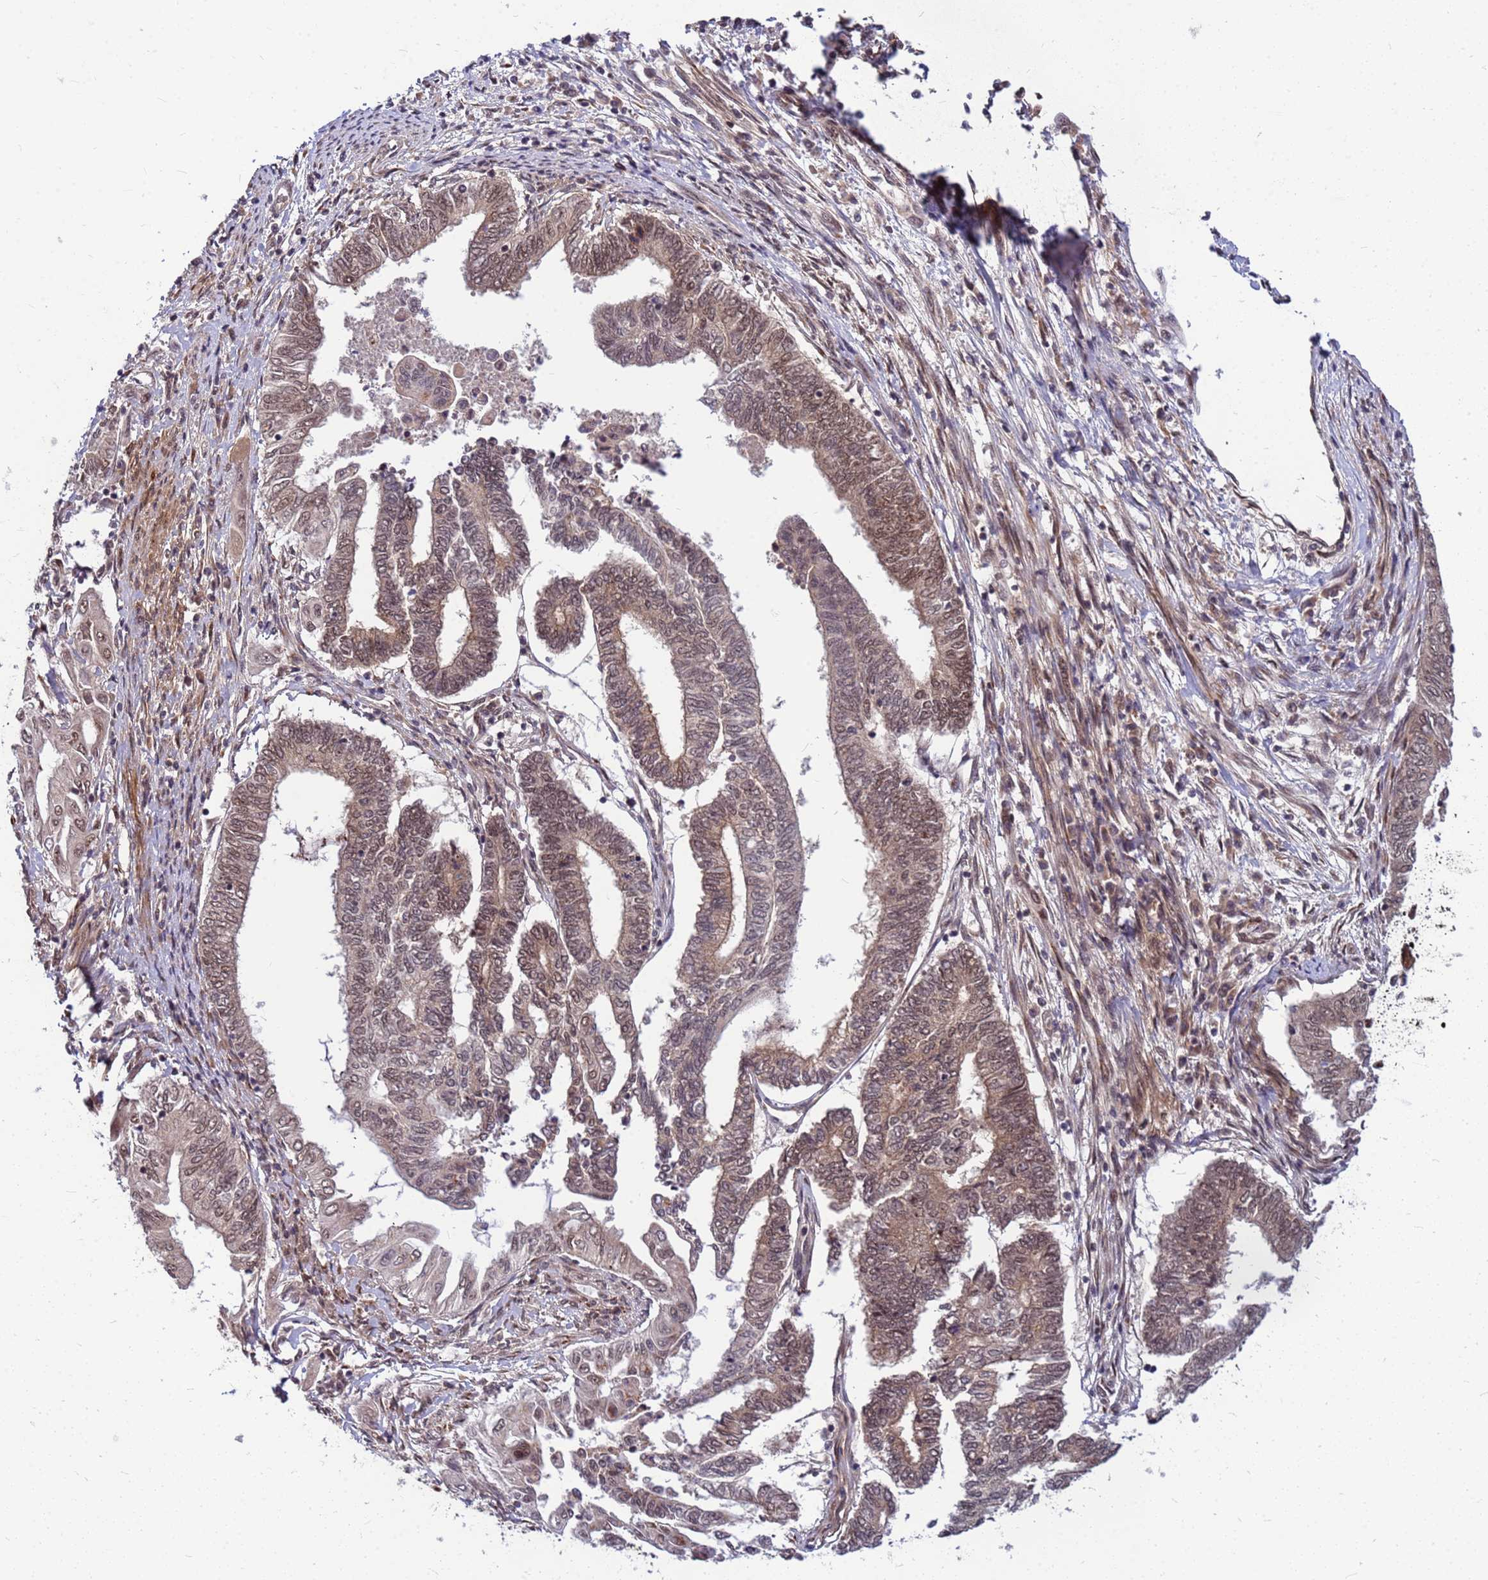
{"staining": {"intensity": "moderate", "quantity": ">75%", "location": "cytoplasmic/membranous,nuclear"}, "tissue": "endometrial cancer", "cell_type": "Tumor cells", "image_type": "cancer", "snomed": [{"axis": "morphology", "description": "Adenocarcinoma, NOS"}, {"axis": "topography", "description": "Uterus"}, {"axis": "topography", "description": "Endometrium"}], "caption": "Tumor cells show moderate cytoplasmic/membranous and nuclear expression in about >75% of cells in endometrial adenocarcinoma.", "gene": "NCBP2", "patient": {"sex": "female", "age": 70}}